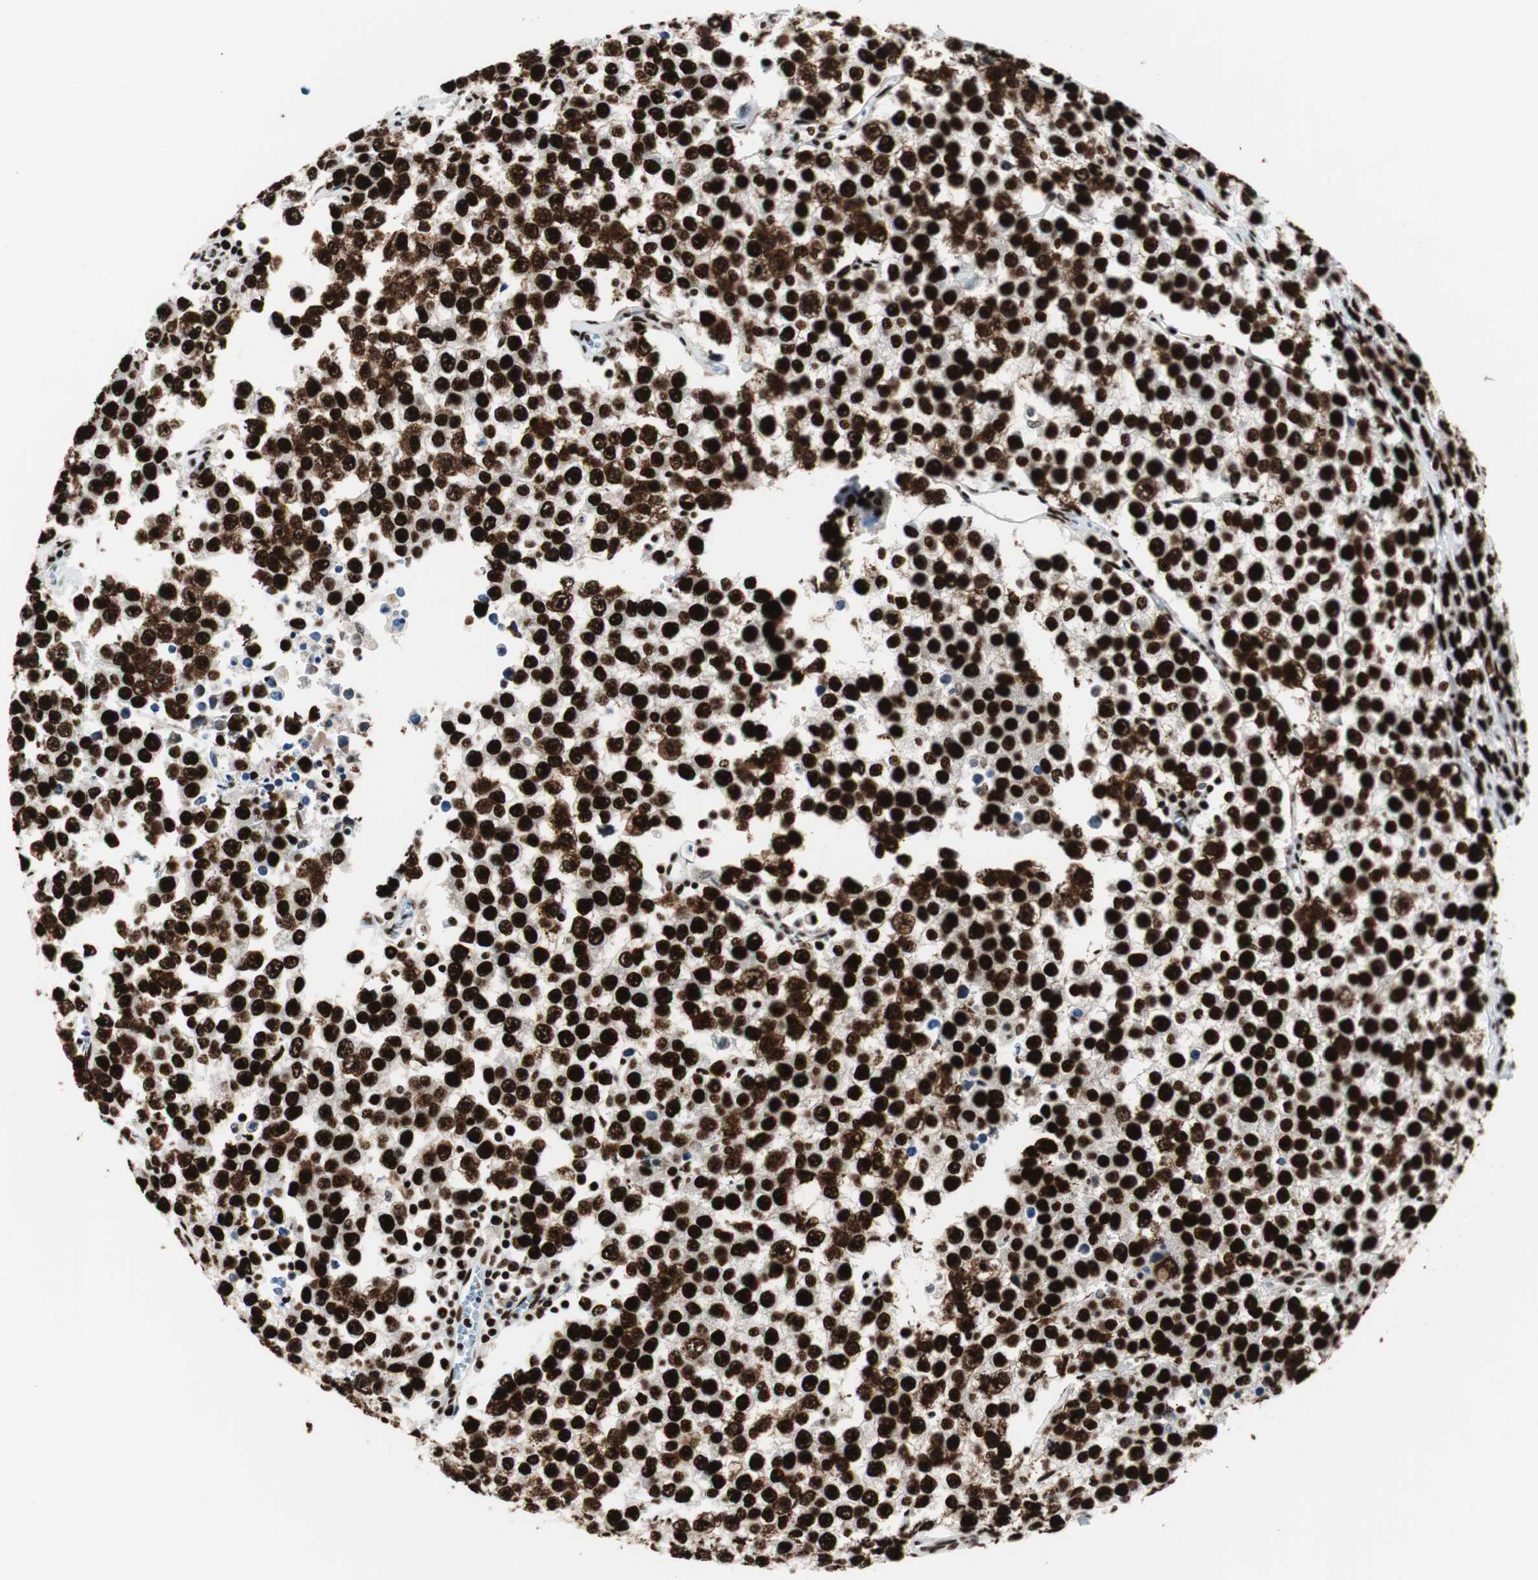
{"staining": {"intensity": "strong", "quantity": ">75%", "location": "nuclear"}, "tissue": "testis cancer", "cell_type": "Tumor cells", "image_type": "cancer", "snomed": [{"axis": "morphology", "description": "Seminoma, NOS"}, {"axis": "morphology", "description": "Carcinoma, Embryonal, NOS"}, {"axis": "topography", "description": "Testis"}], "caption": "Protein staining exhibits strong nuclear expression in about >75% of tumor cells in testis embryonal carcinoma. Ihc stains the protein in brown and the nuclei are stained blue.", "gene": "NCL", "patient": {"sex": "male", "age": 52}}